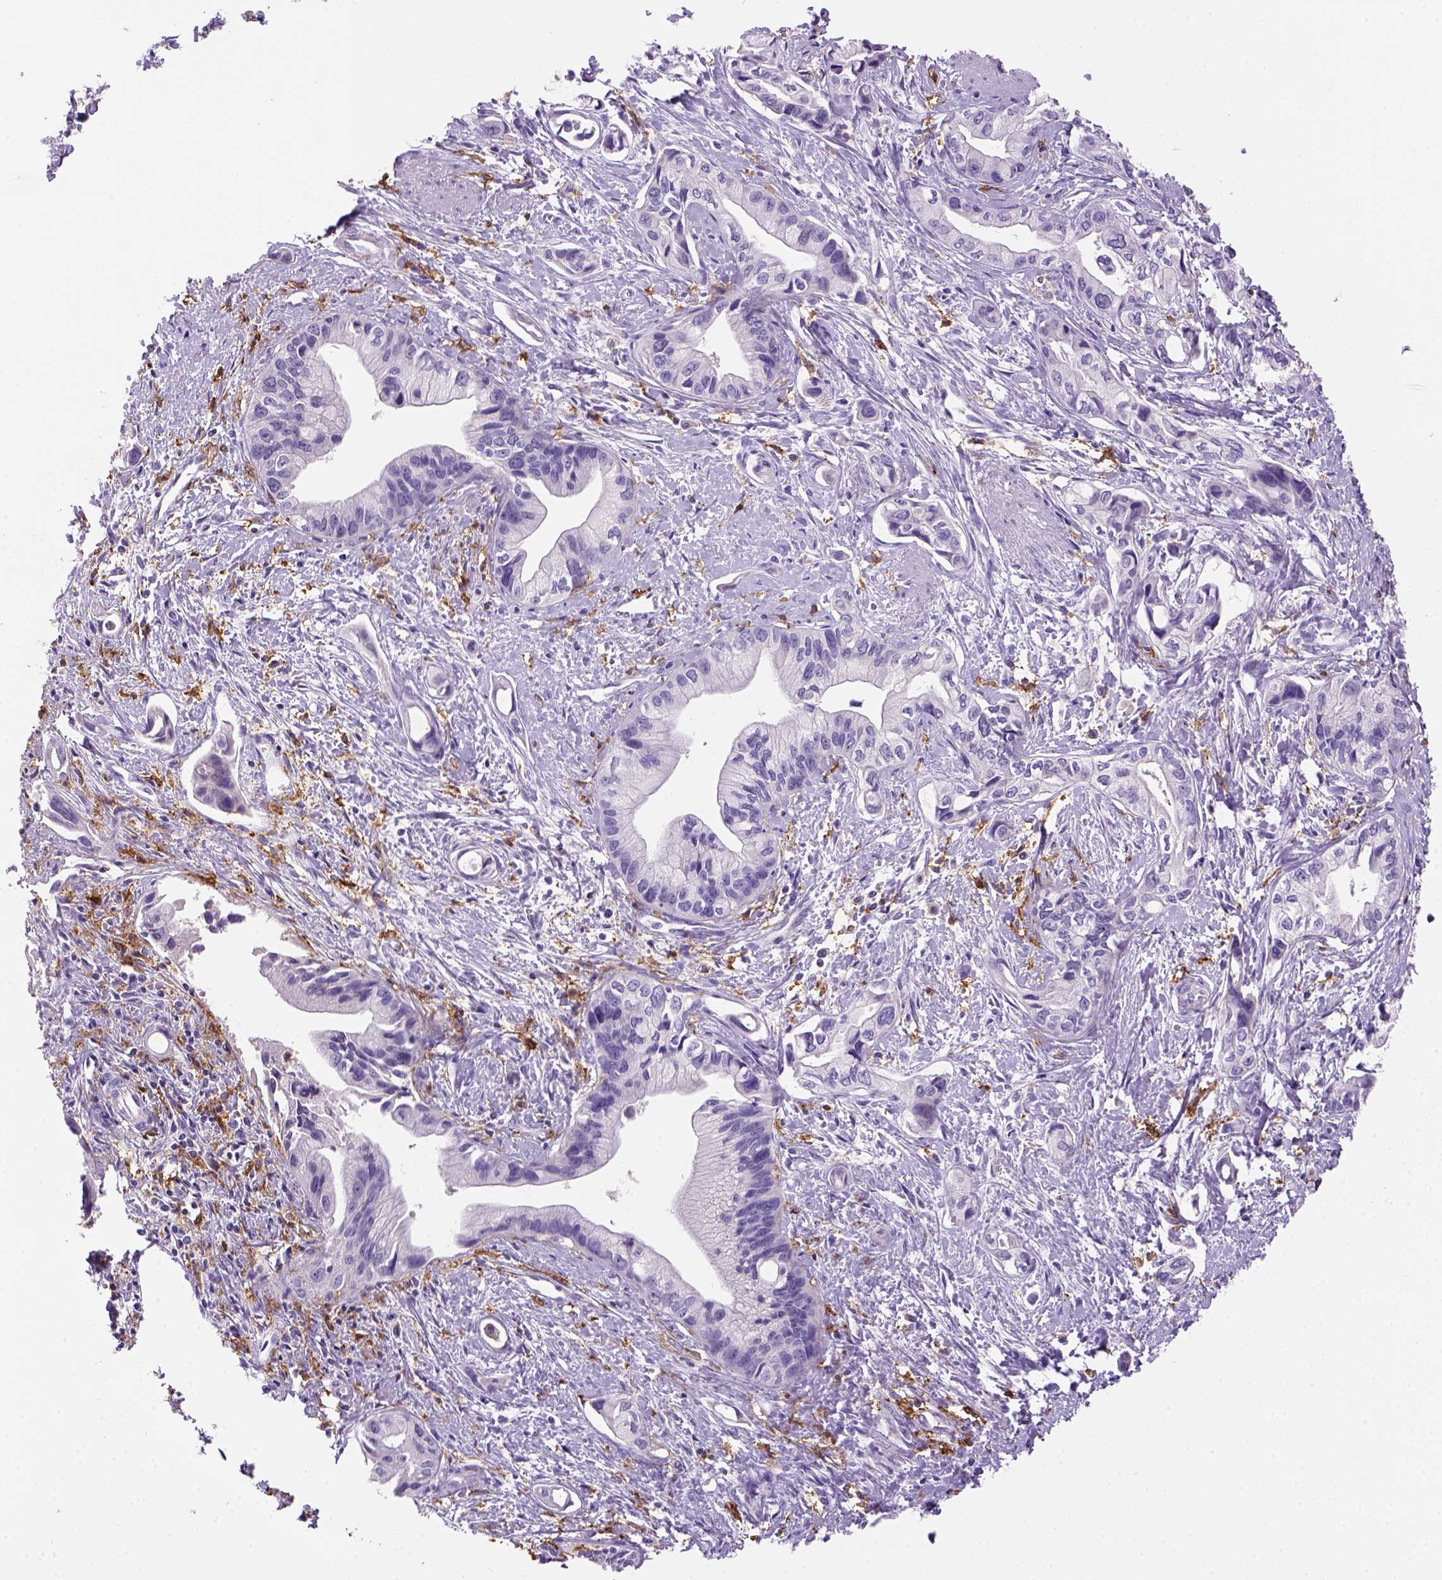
{"staining": {"intensity": "negative", "quantity": "none", "location": "none"}, "tissue": "pancreatic cancer", "cell_type": "Tumor cells", "image_type": "cancer", "snomed": [{"axis": "morphology", "description": "Adenocarcinoma, NOS"}, {"axis": "topography", "description": "Pancreas"}], "caption": "Human pancreatic adenocarcinoma stained for a protein using immunohistochemistry (IHC) demonstrates no positivity in tumor cells.", "gene": "CD14", "patient": {"sex": "female", "age": 61}}